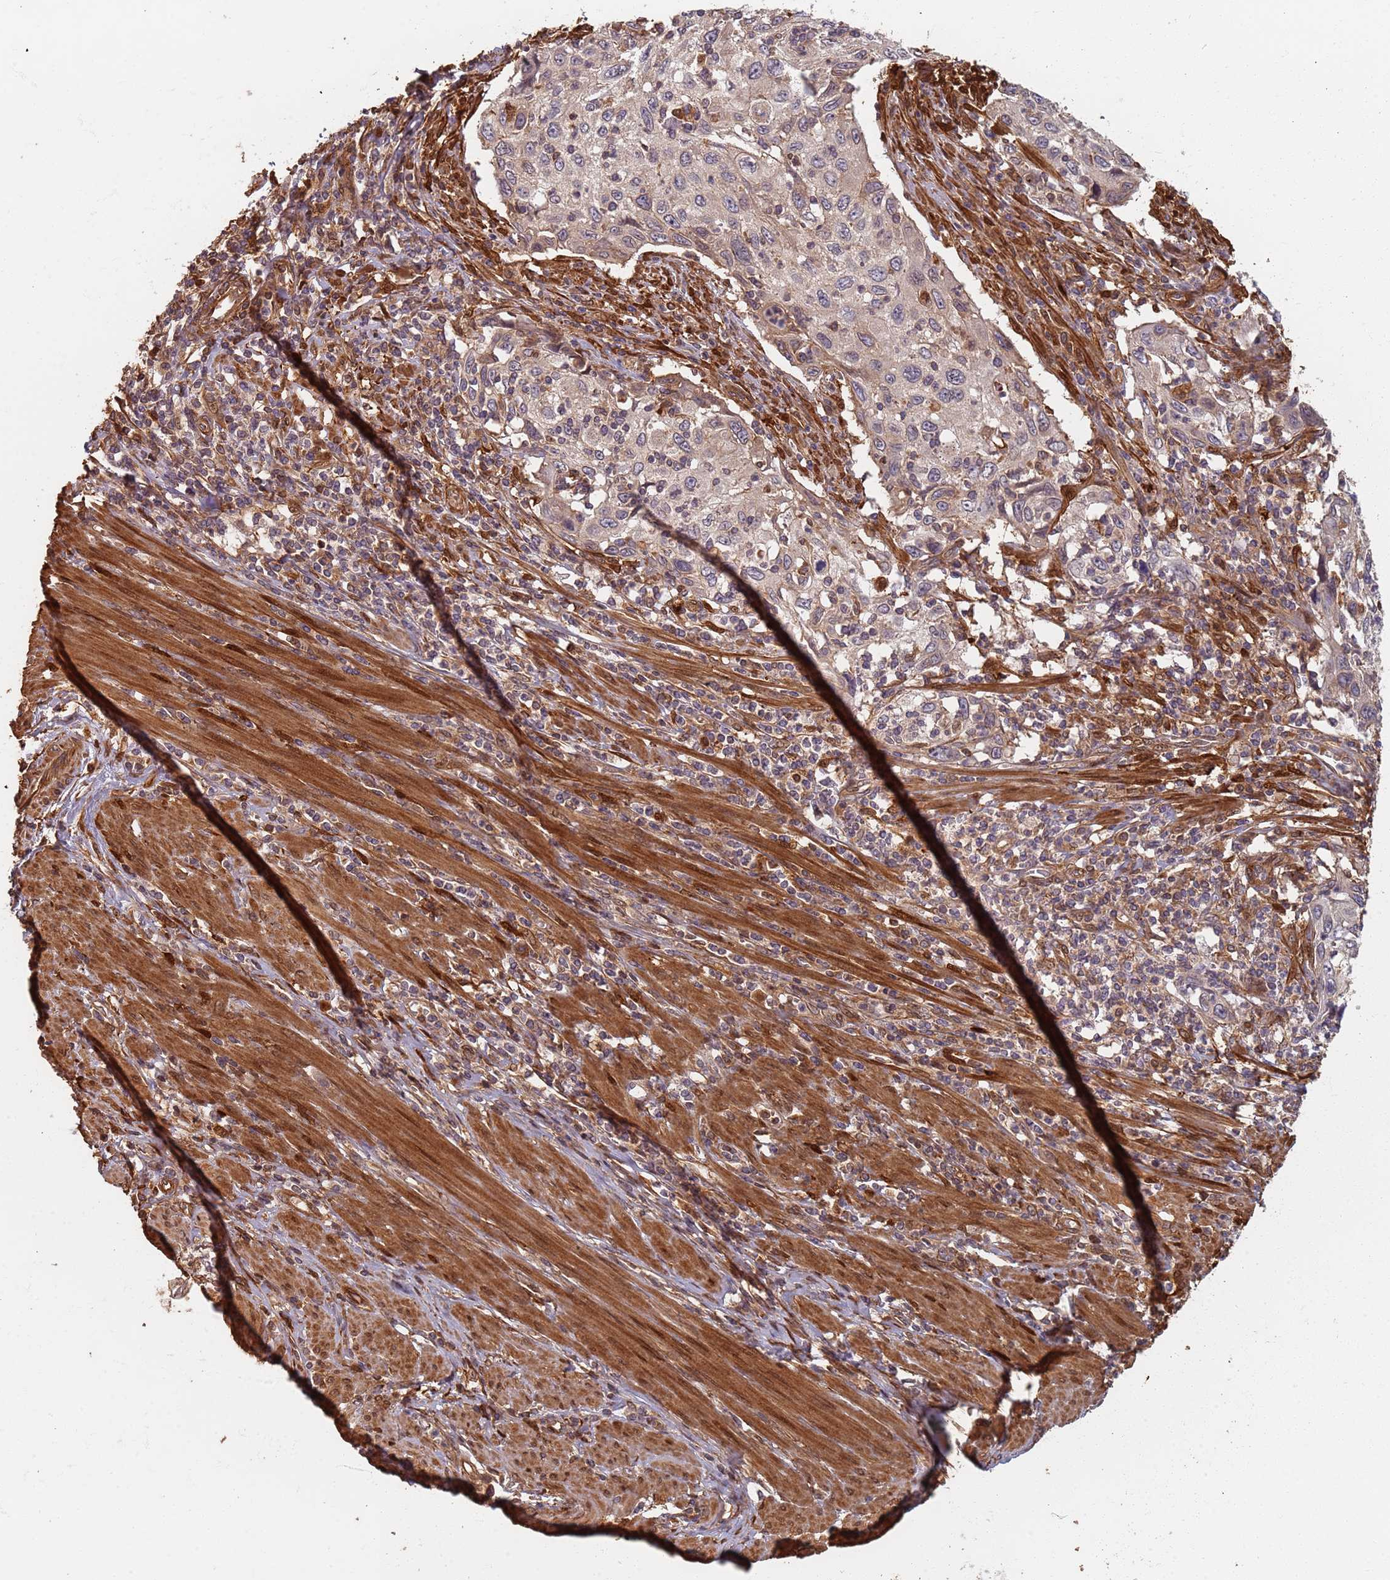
{"staining": {"intensity": "moderate", "quantity": "<25%", "location": "nuclear"}, "tissue": "cervical cancer", "cell_type": "Tumor cells", "image_type": "cancer", "snomed": [{"axis": "morphology", "description": "Squamous cell carcinoma, NOS"}, {"axis": "topography", "description": "Cervix"}], "caption": "IHC of cervical cancer reveals low levels of moderate nuclear staining in about <25% of tumor cells.", "gene": "SDCCAG8", "patient": {"sex": "female", "age": 70}}